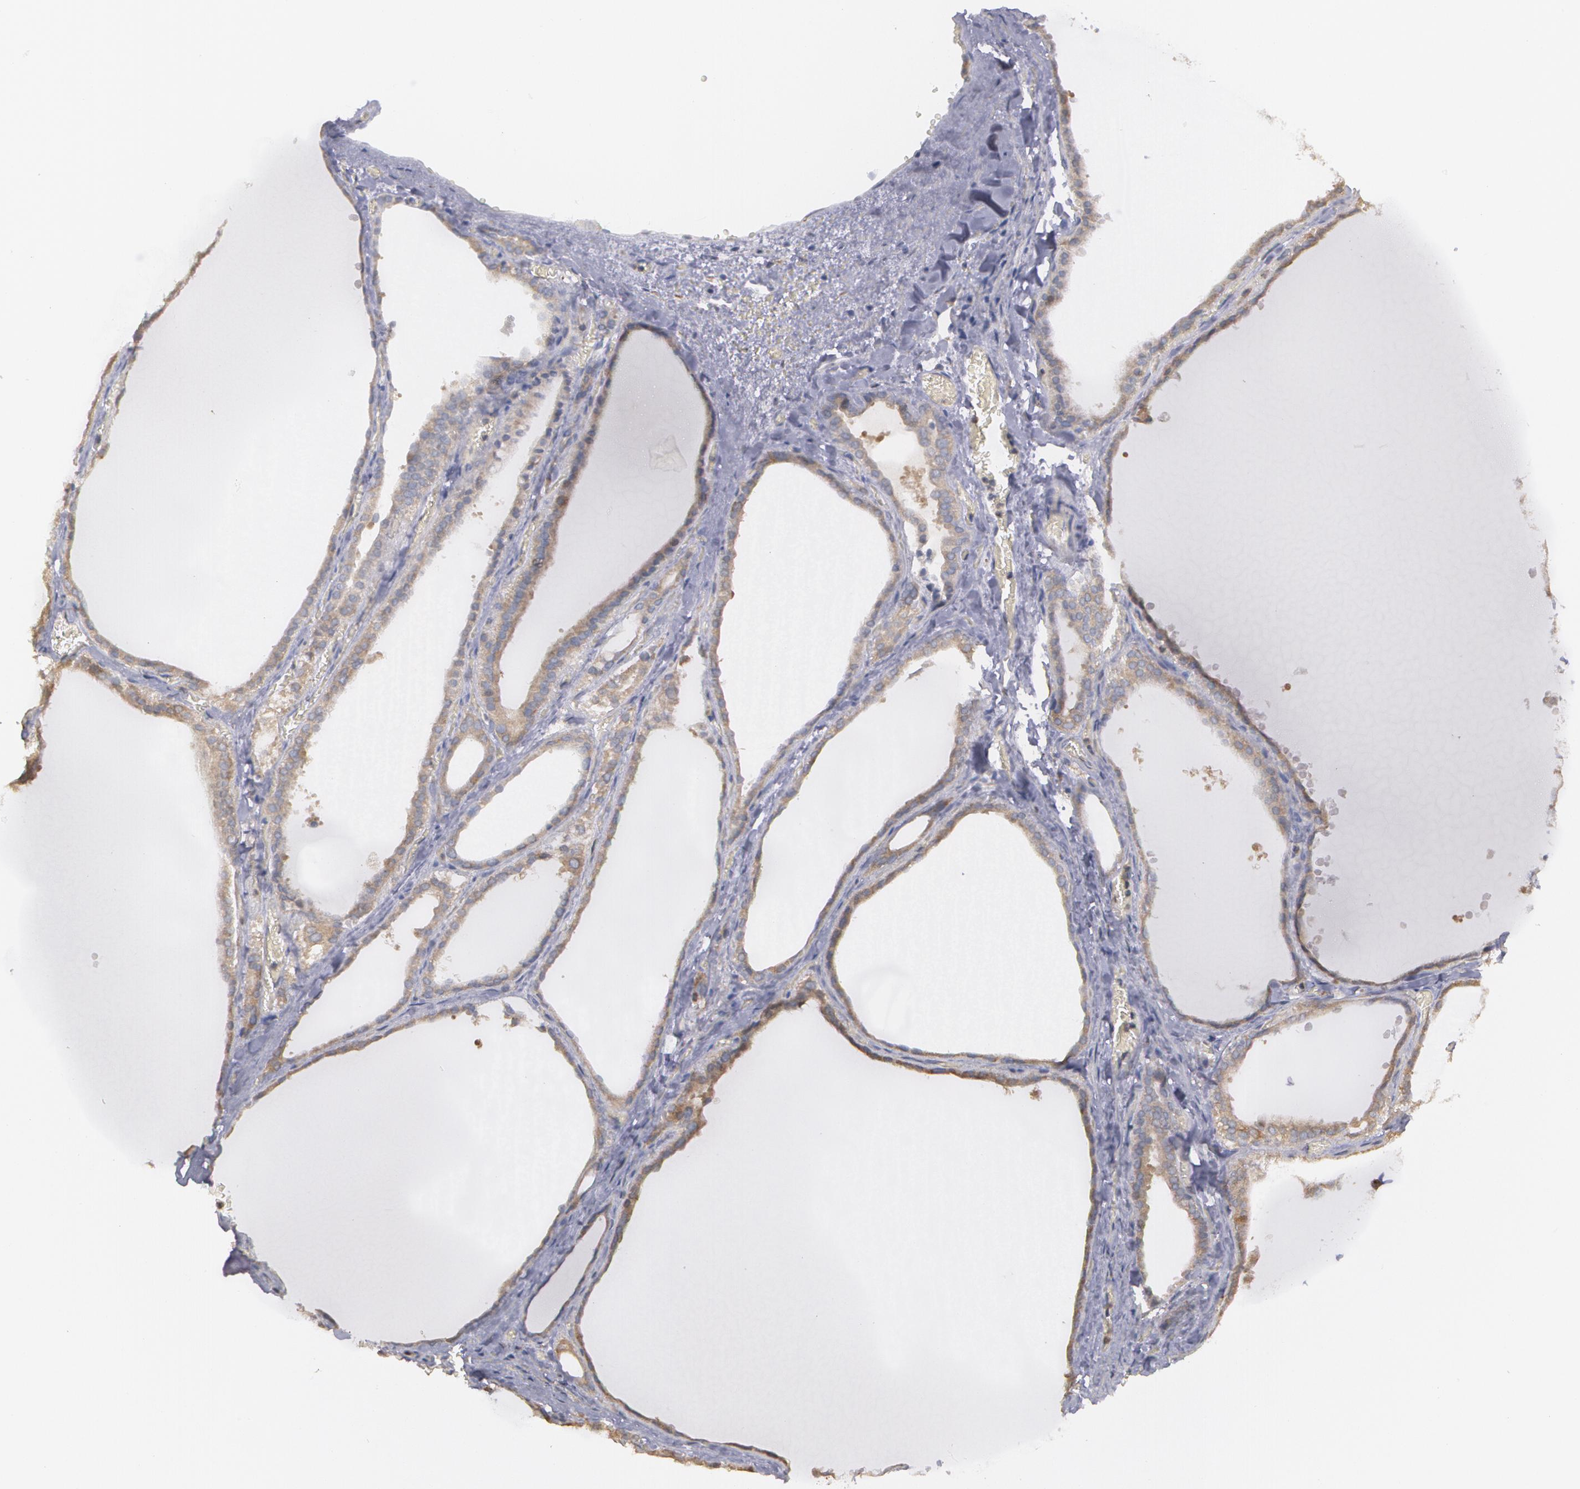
{"staining": {"intensity": "moderate", "quantity": ">75%", "location": "cytoplasmic/membranous"}, "tissue": "thyroid gland", "cell_type": "Glandular cells", "image_type": "normal", "snomed": [{"axis": "morphology", "description": "Normal tissue, NOS"}, {"axis": "topography", "description": "Thyroid gland"}], "caption": "Protein positivity by immunohistochemistry exhibits moderate cytoplasmic/membranous positivity in about >75% of glandular cells in unremarkable thyroid gland. The staining was performed using DAB, with brown indicating positive protein expression. Nuclei are stained blue with hematoxylin.", "gene": "MTHFD1", "patient": {"sex": "female", "age": 55}}